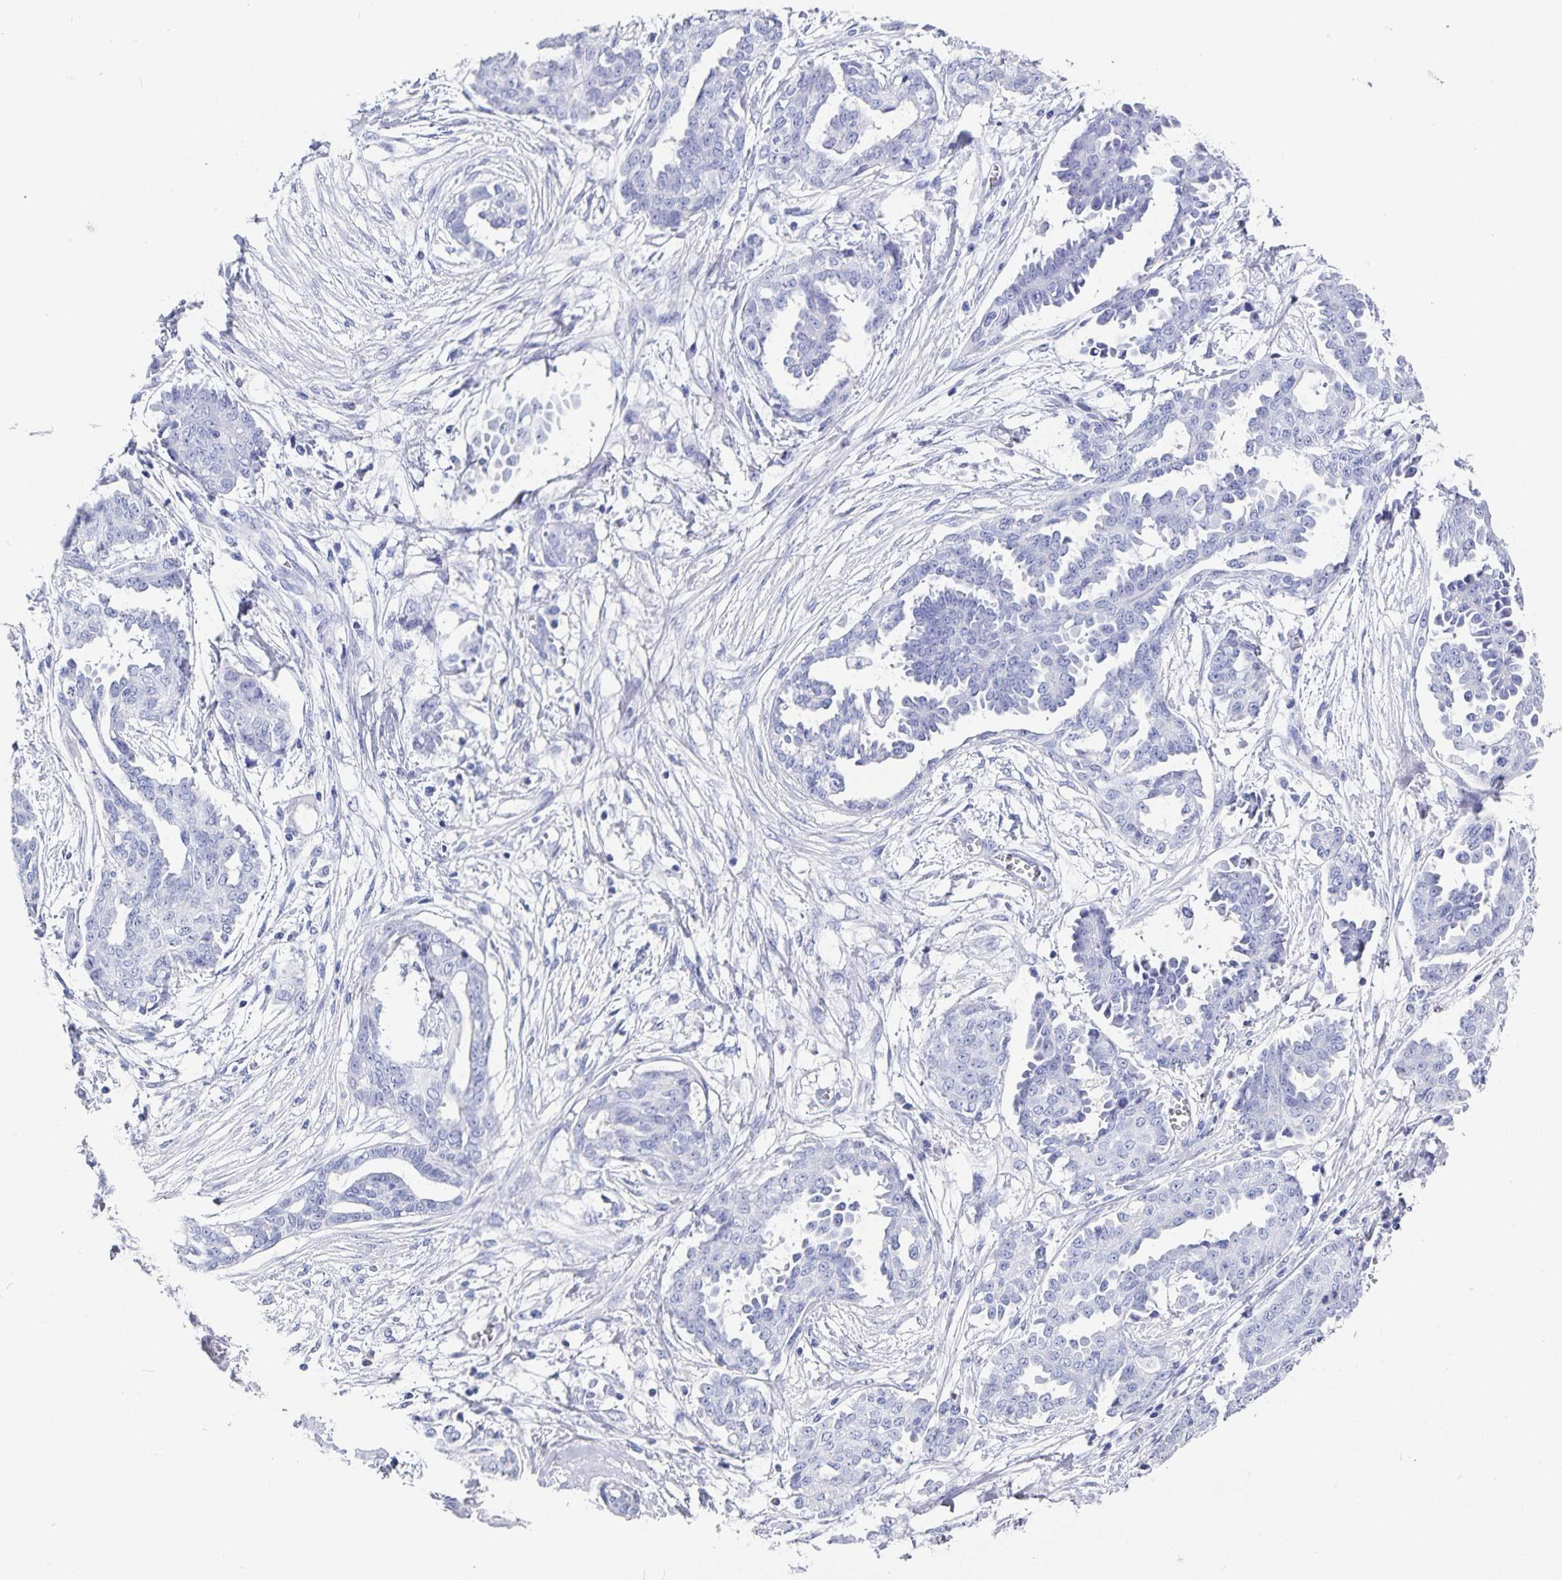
{"staining": {"intensity": "negative", "quantity": "none", "location": "none"}, "tissue": "ovarian cancer", "cell_type": "Tumor cells", "image_type": "cancer", "snomed": [{"axis": "morphology", "description": "Cystadenocarcinoma, serous, NOS"}, {"axis": "topography", "description": "Ovary"}], "caption": "IHC image of human ovarian cancer (serous cystadenocarcinoma) stained for a protein (brown), which demonstrates no positivity in tumor cells. (DAB (3,3'-diaminobenzidine) immunohistochemistry (IHC) visualized using brightfield microscopy, high magnification).", "gene": "C19orf73", "patient": {"sex": "female", "age": 71}}